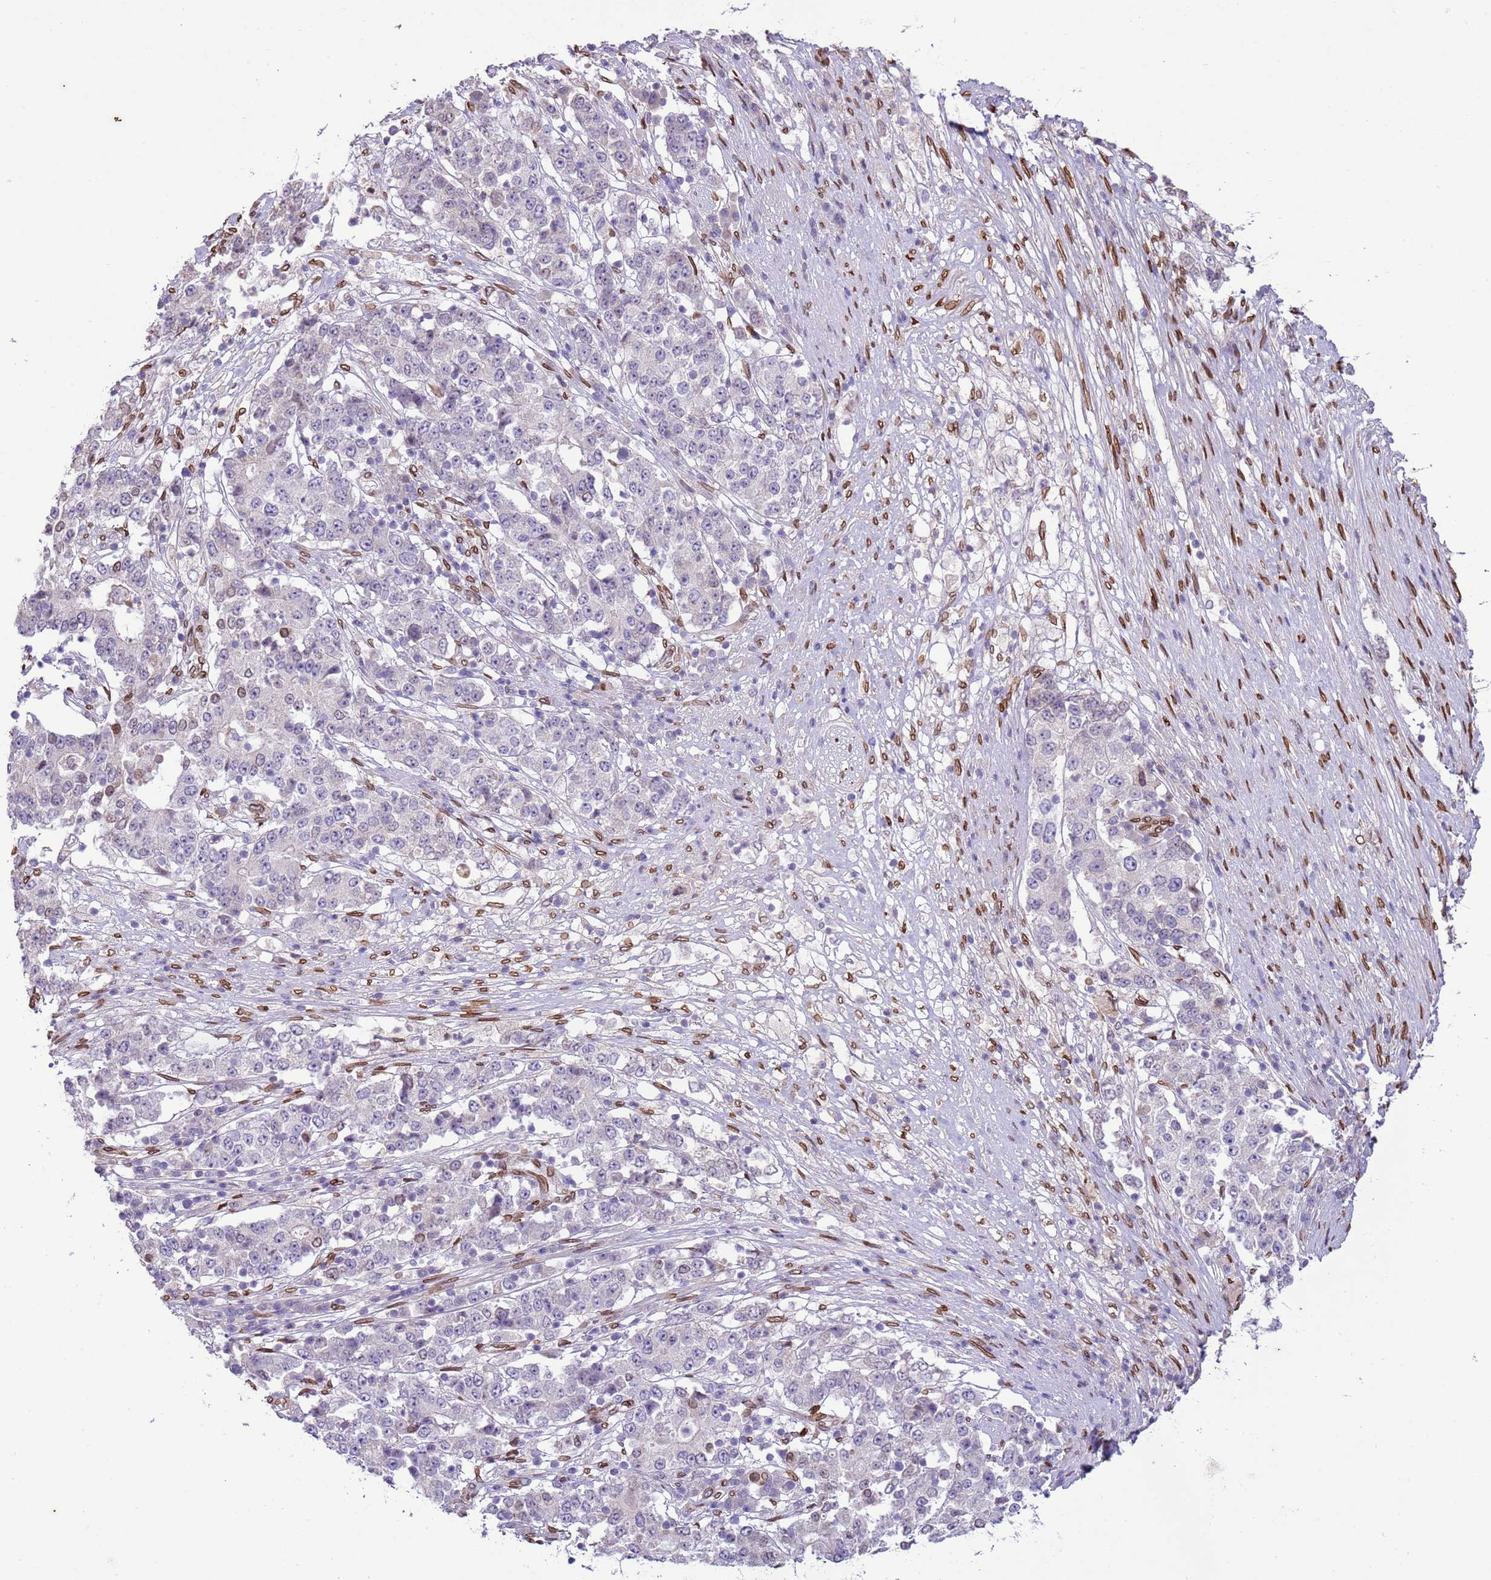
{"staining": {"intensity": "negative", "quantity": "none", "location": "none"}, "tissue": "stomach cancer", "cell_type": "Tumor cells", "image_type": "cancer", "snomed": [{"axis": "morphology", "description": "Adenocarcinoma, NOS"}, {"axis": "topography", "description": "Stomach"}], "caption": "Immunohistochemical staining of human adenocarcinoma (stomach) reveals no significant staining in tumor cells.", "gene": "TMEM47", "patient": {"sex": "male", "age": 59}}